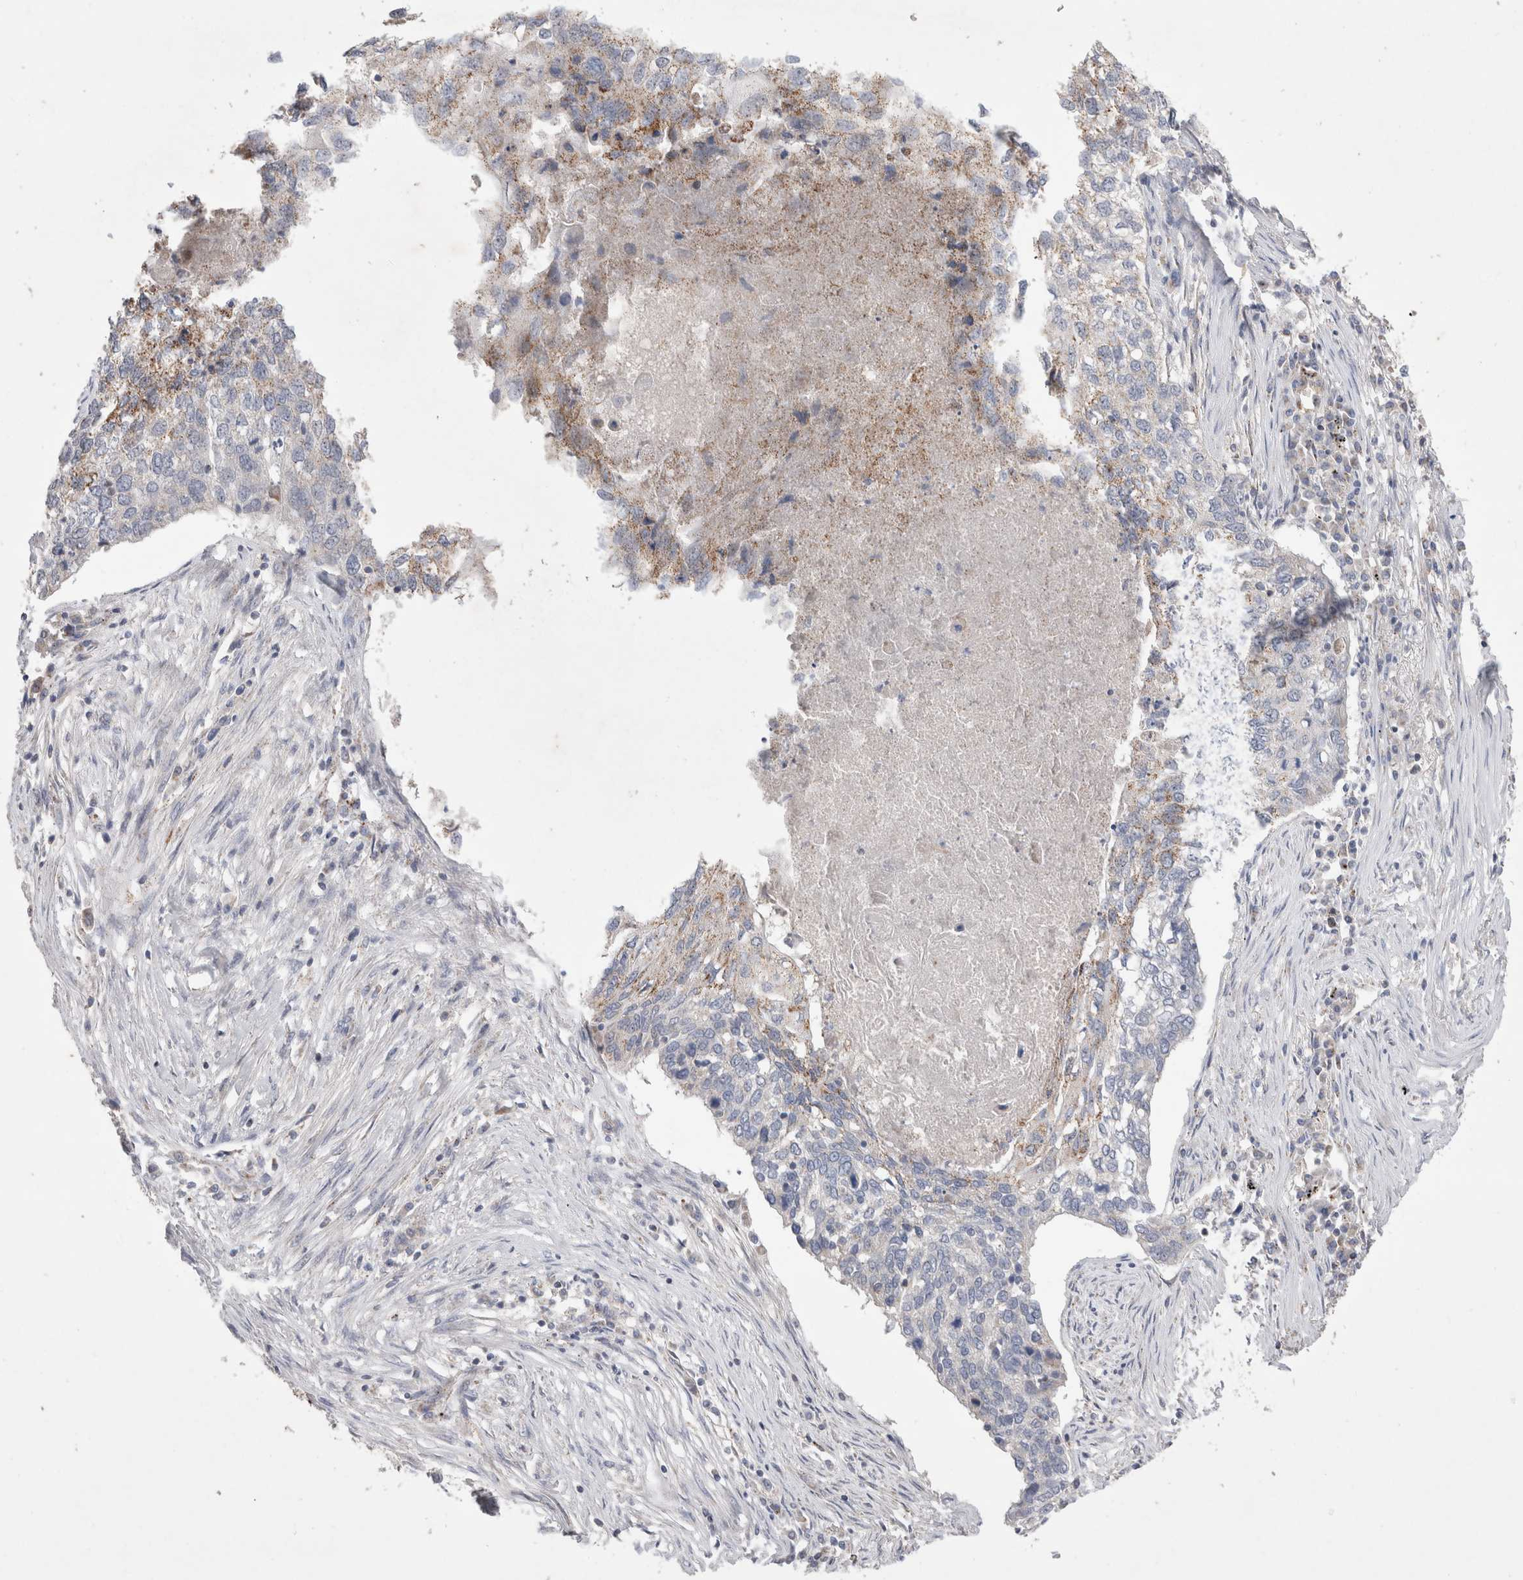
{"staining": {"intensity": "moderate", "quantity": "<25%", "location": "cytoplasmic/membranous"}, "tissue": "lung cancer", "cell_type": "Tumor cells", "image_type": "cancer", "snomed": [{"axis": "morphology", "description": "Squamous cell carcinoma, NOS"}, {"axis": "topography", "description": "Lung"}], "caption": "Immunohistochemical staining of lung squamous cell carcinoma reveals low levels of moderate cytoplasmic/membranous protein expression in approximately <25% of tumor cells. (DAB (3,3'-diaminobenzidine) = brown stain, brightfield microscopy at high magnification).", "gene": "CHADL", "patient": {"sex": "female", "age": 63}}